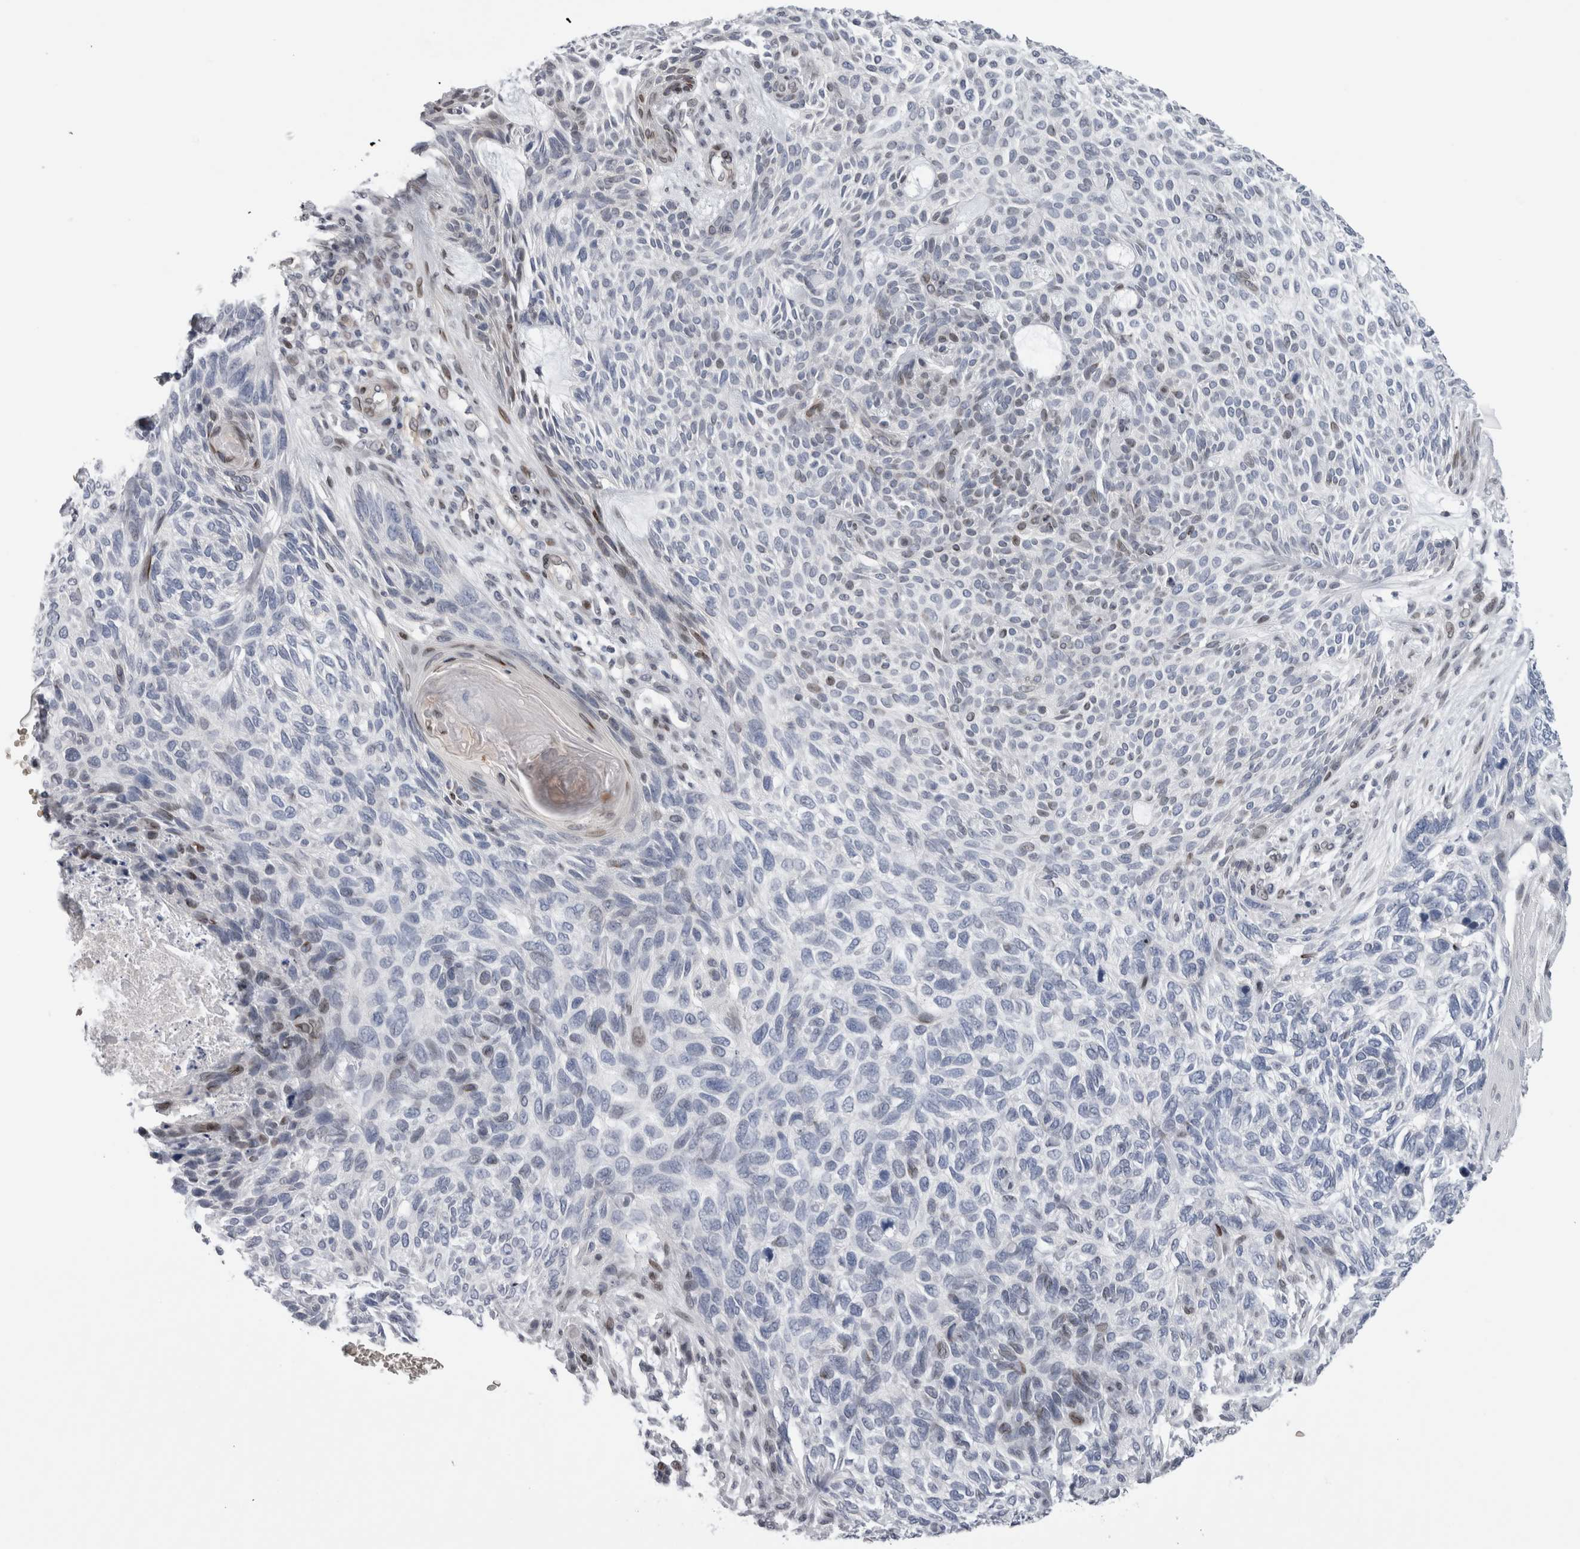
{"staining": {"intensity": "negative", "quantity": "none", "location": "none"}, "tissue": "skin cancer", "cell_type": "Tumor cells", "image_type": "cancer", "snomed": [{"axis": "morphology", "description": "Basal cell carcinoma"}, {"axis": "topography", "description": "Skin"}], "caption": "Micrograph shows no protein staining in tumor cells of skin cancer (basal cell carcinoma) tissue. (DAB (3,3'-diaminobenzidine) immunohistochemistry with hematoxylin counter stain).", "gene": "DMTN", "patient": {"sex": "male", "age": 55}}